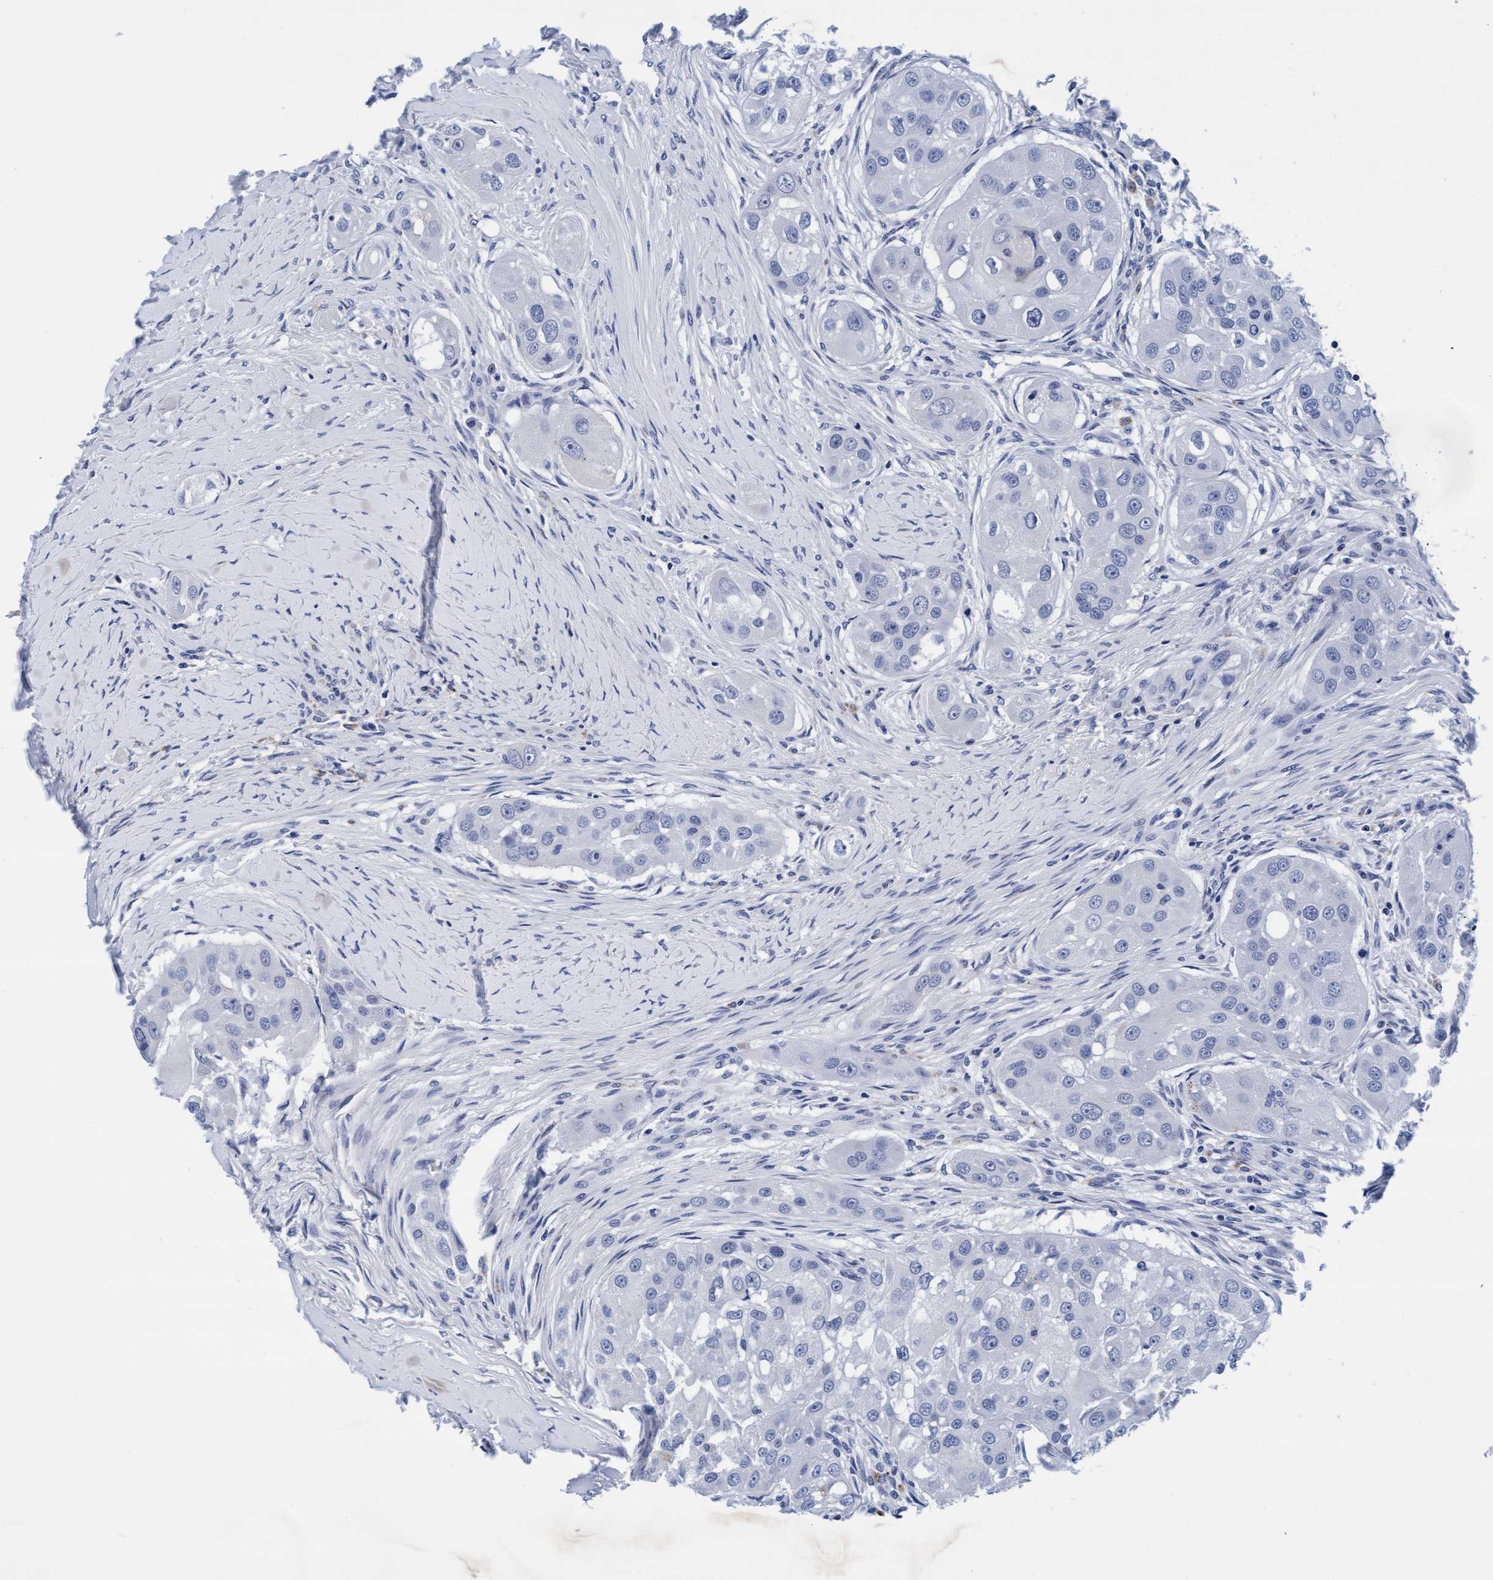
{"staining": {"intensity": "negative", "quantity": "none", "location": "none"}, "tissue": "head and neck cancer", "cell_type": "Tumor cells", "image_type": "cancer", "snomed": [{"axis": "morphology", "description": "Normal tissue, NOS"}, {"axis": "morphology", "description": "Squamous cell carcinoma, NOS"}, {"axis": "topography", "description": "Skeletal muscle"}, {"axis": "topography", "description": "Head-Neck"}], "caption": "Immunohistochemistry (IHC) image of neoplastic tissue: human head and neck cancer (squamous cell carcinoma) stained with DAB (3,3'-diaminobenzidine) displays no significant protein expression in tumor cells. (Brightfield microscopy of DAB (3,3'-diaminobenzidine) immunohistochemistry at high magnification).", "gene": "ARSG", "patient": {"sex": "male", "age": 51}}